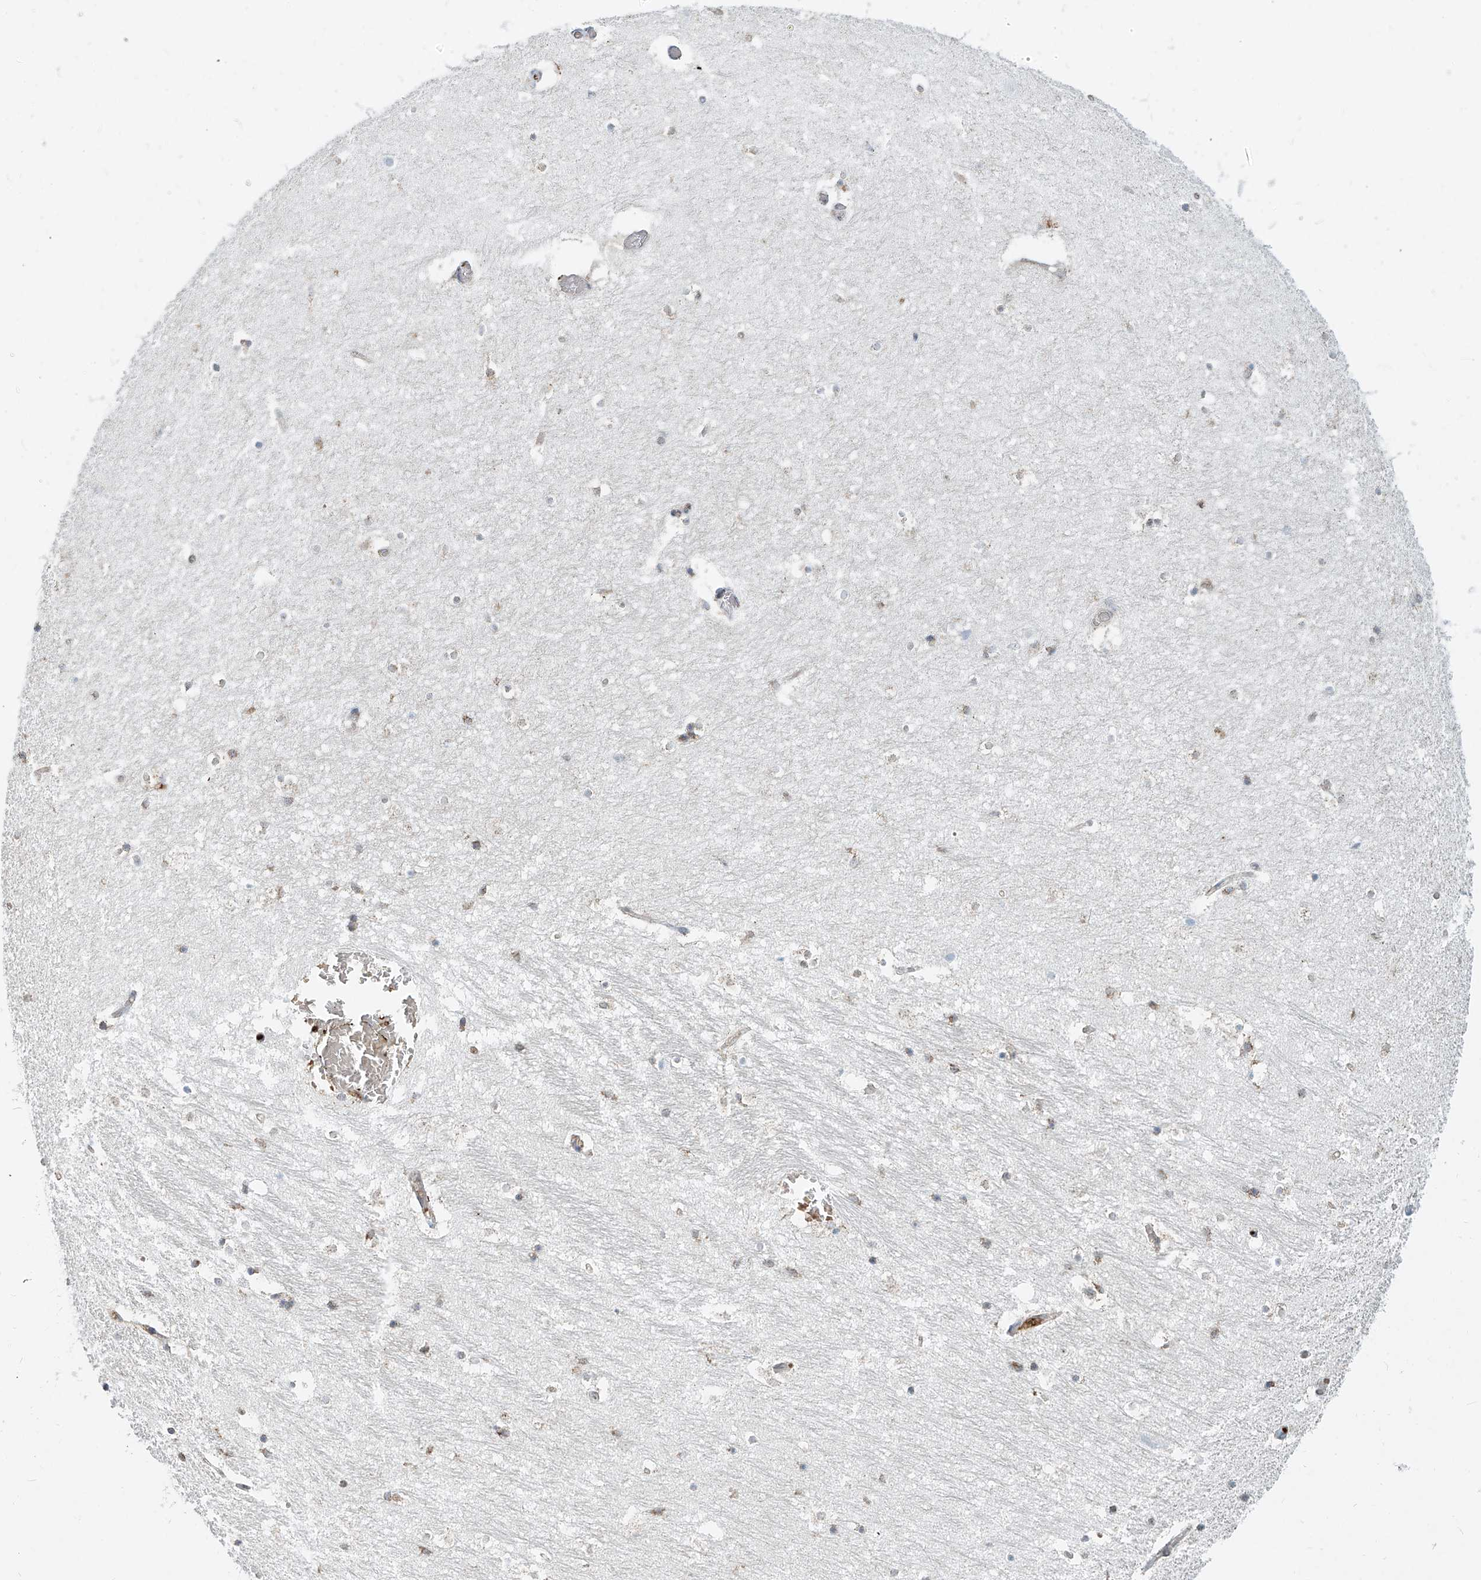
{"staining": {"intensity": "negative", "quantity": "none", "location": "none"}, "tissue": "hippocampus", "cell_type": "Glial cells", "image_type": "normal", "snomed": [{"axis": "morphology", "description": "Normal tissue, NOS"}, {"axis": "topography", "description": "Hippocampus"}], "caption": "Immunohistochemistry of benign human hippocampus demonstrates no staining in glial cells.", "gene": "PTPRA", "patient": {"sex": "female", "age": 52}}